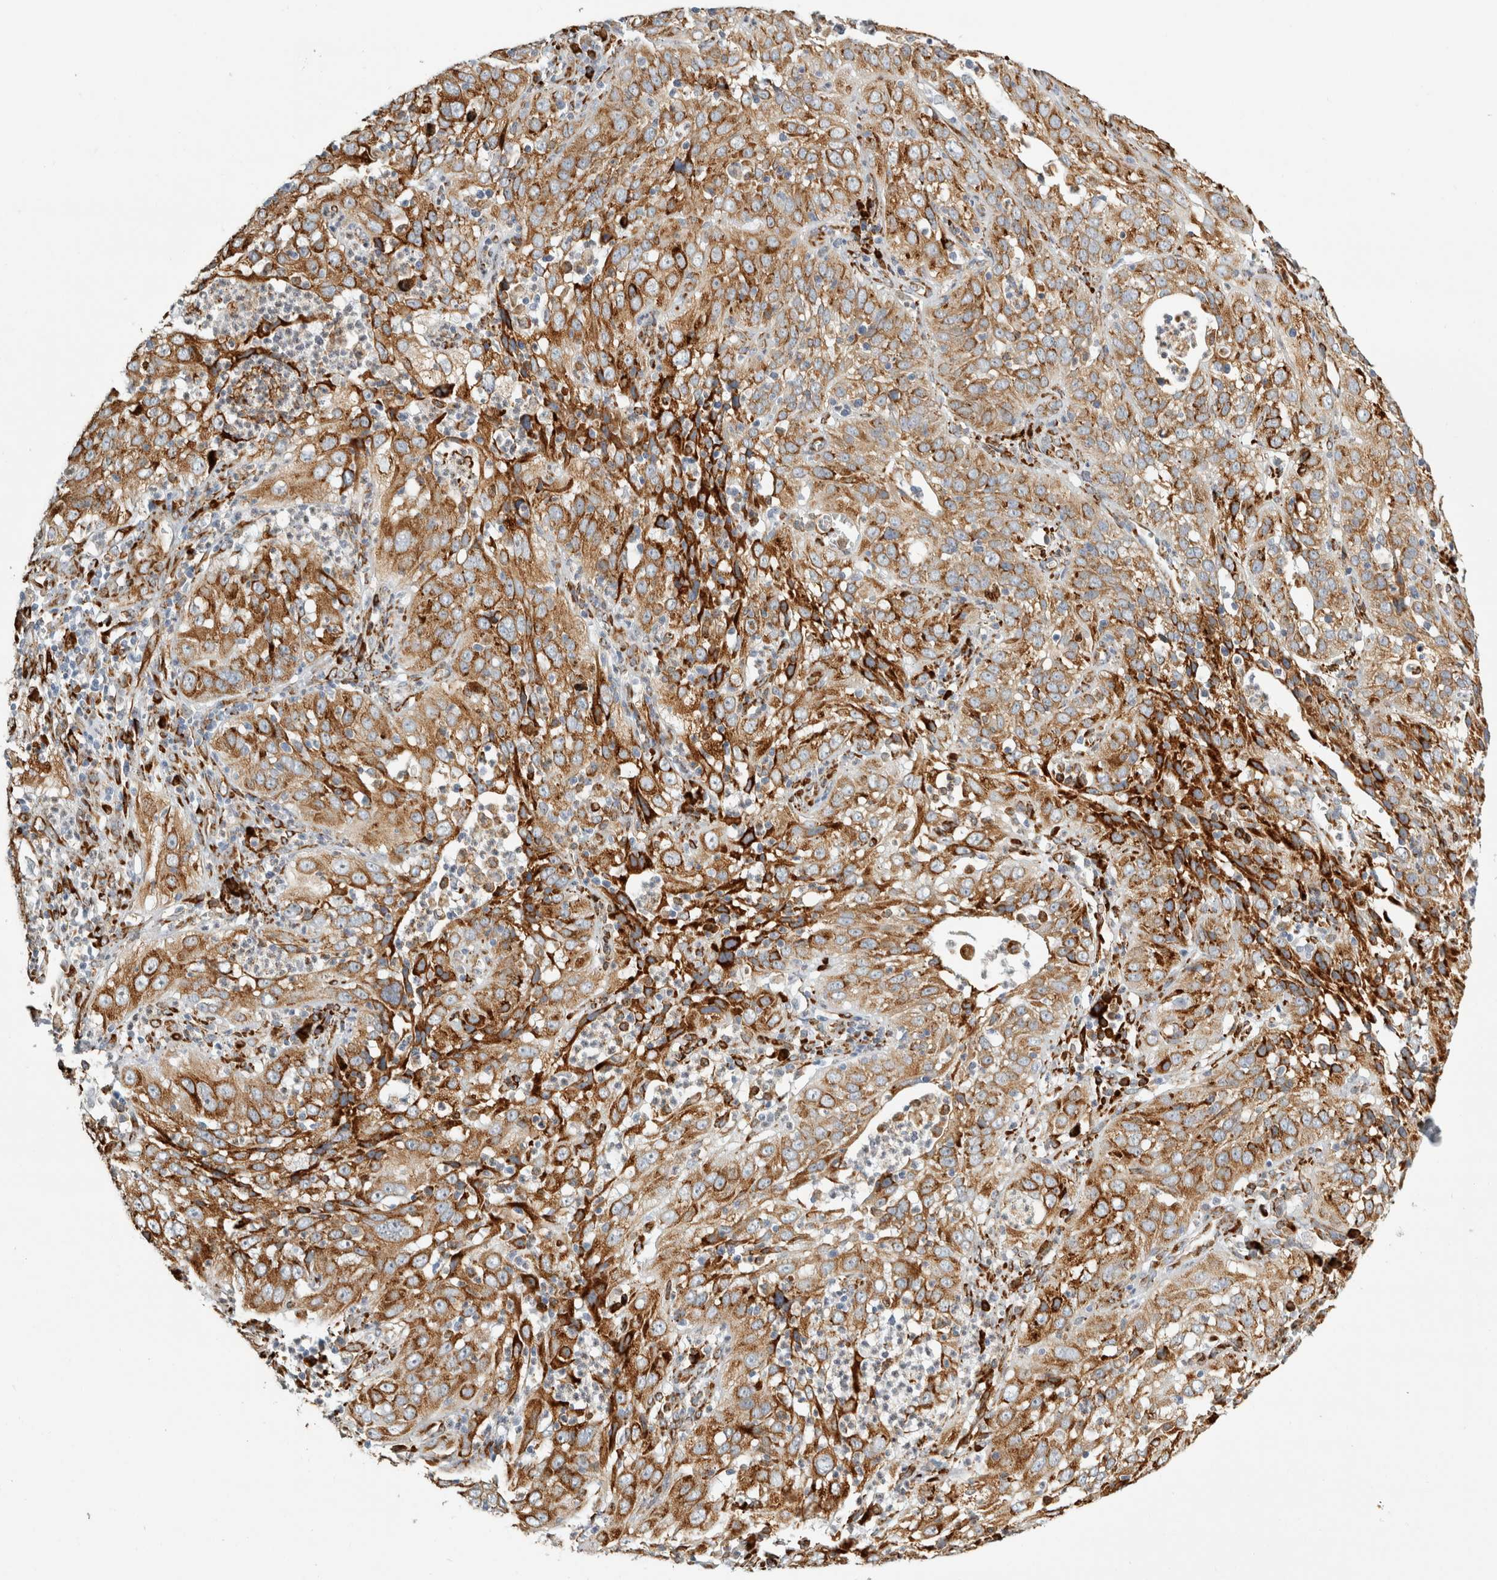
{"staining": {"intensity": "strong", "quantity": ">75%", "location": "cytoplasmic/membranous"}, "tissue": "cervical cancer", "cell_type": "Tumor cells", "image_type": "cancer", "snomed": [{"axis": "morphology", "description": "Squamous cell carcinoma, NOS"}, {"axis": "topography", "description": "Cervix"}], "caption": "This is an image of immunohistochemistry staining of cervical squamous cell carcinoma, which shows strong expression in the cytoplasmic/membranous of tumor cells.", "gene": "OSTN", "patient": {"sex": "female", "age": 32}}